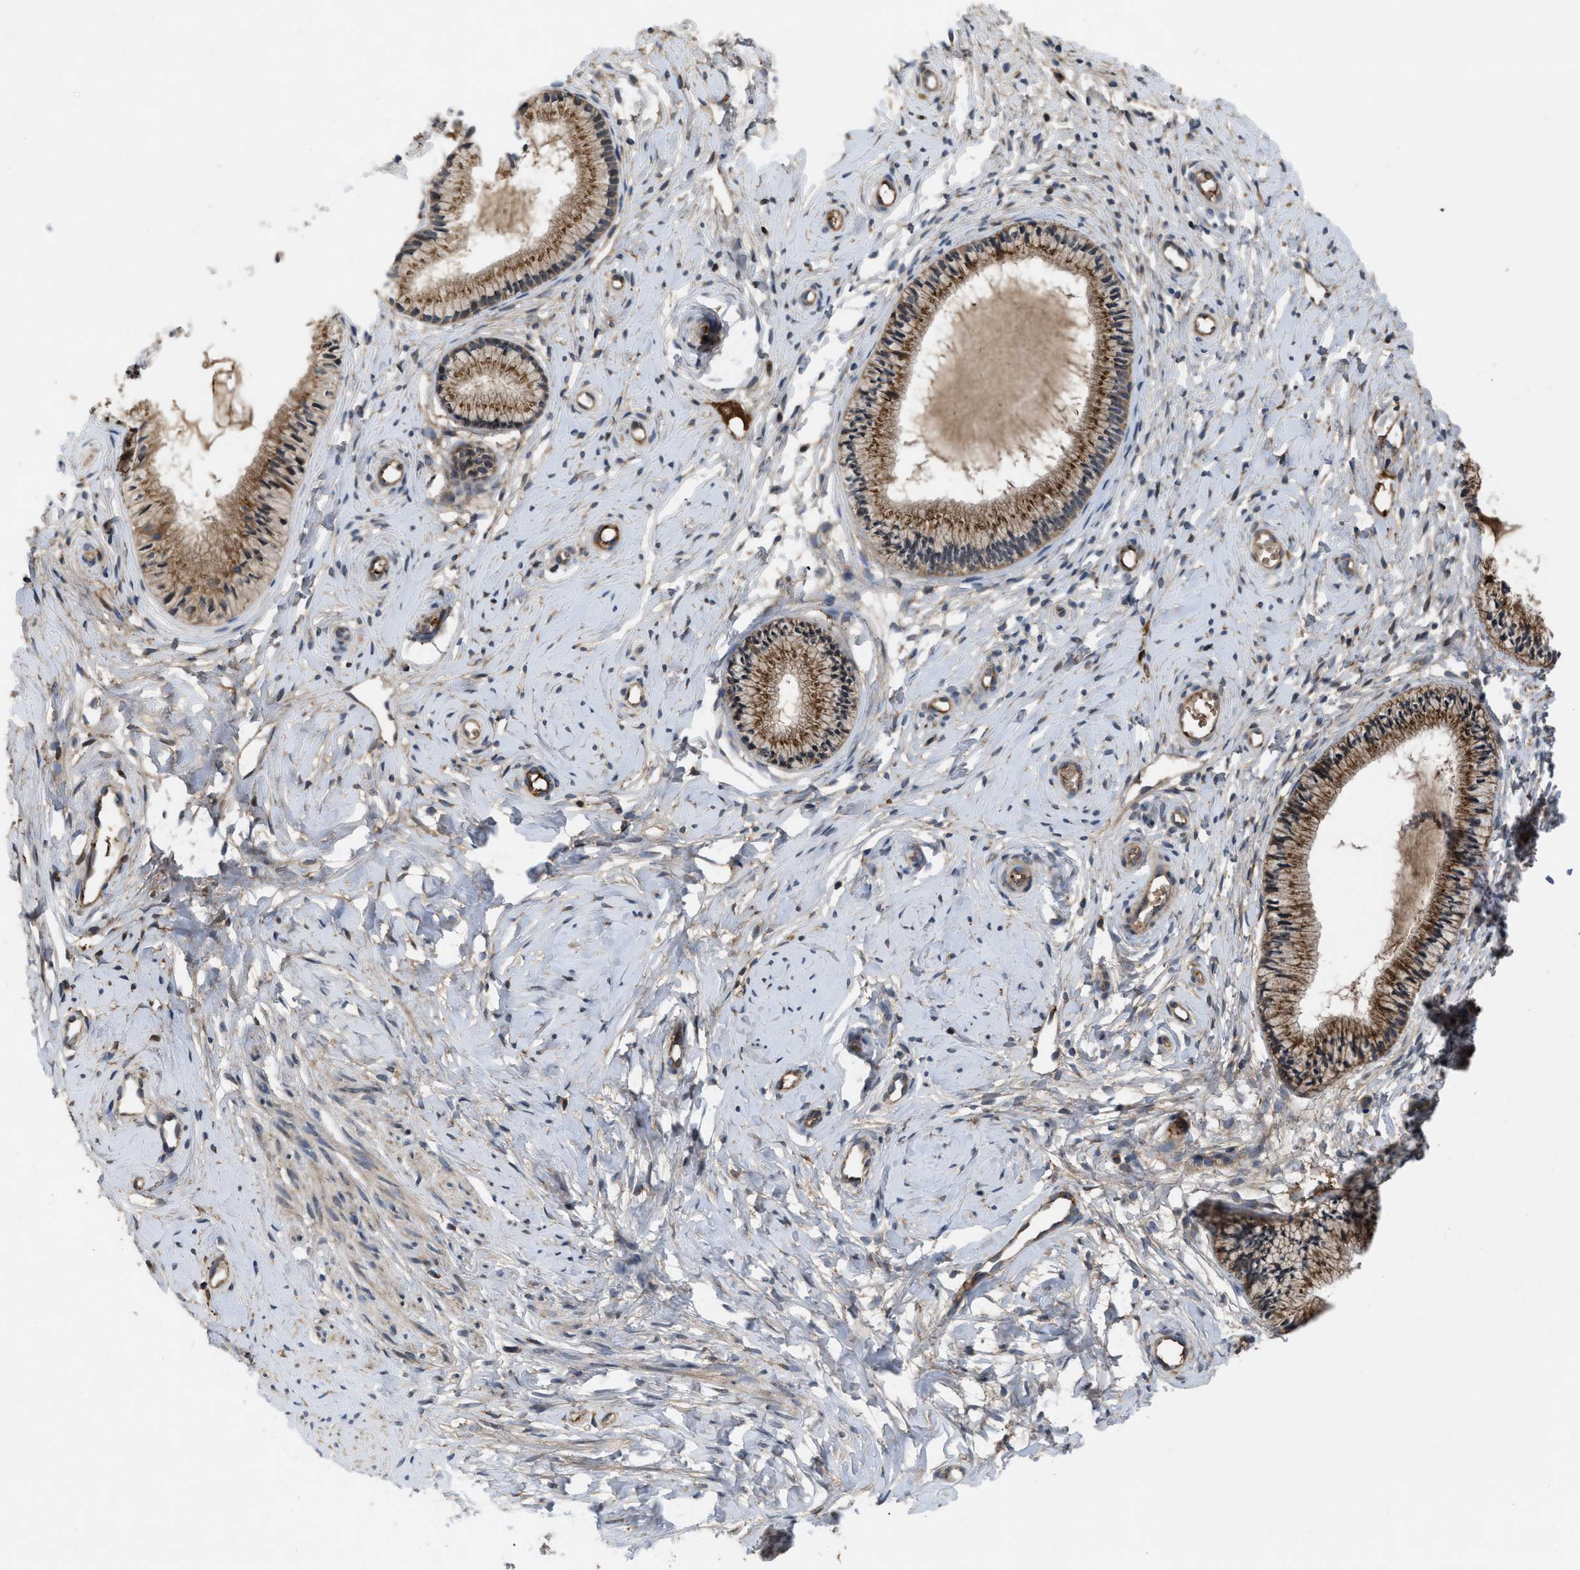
{"staining": {"intensity": "moderate", "quantity": ">75%", "location": "cytoplasmic/membranous"}, "tissue": "cervix", "cell_type": "Glandular cells", "image_type": "normal", "snomed": [{"axis": "morphology", "description": "Normal tissue, NOS"}, {"axis": "topography", "description": "Cervix"}], "caption": "This micrograph exhibits immunohistochemistry staining of normal human cervix, with medium moderate cytoplasmic/membranous positivity in about >75% of glandular cells.", "gene": "RAB2A", "patient": {"sex": "female", "age": 46}}